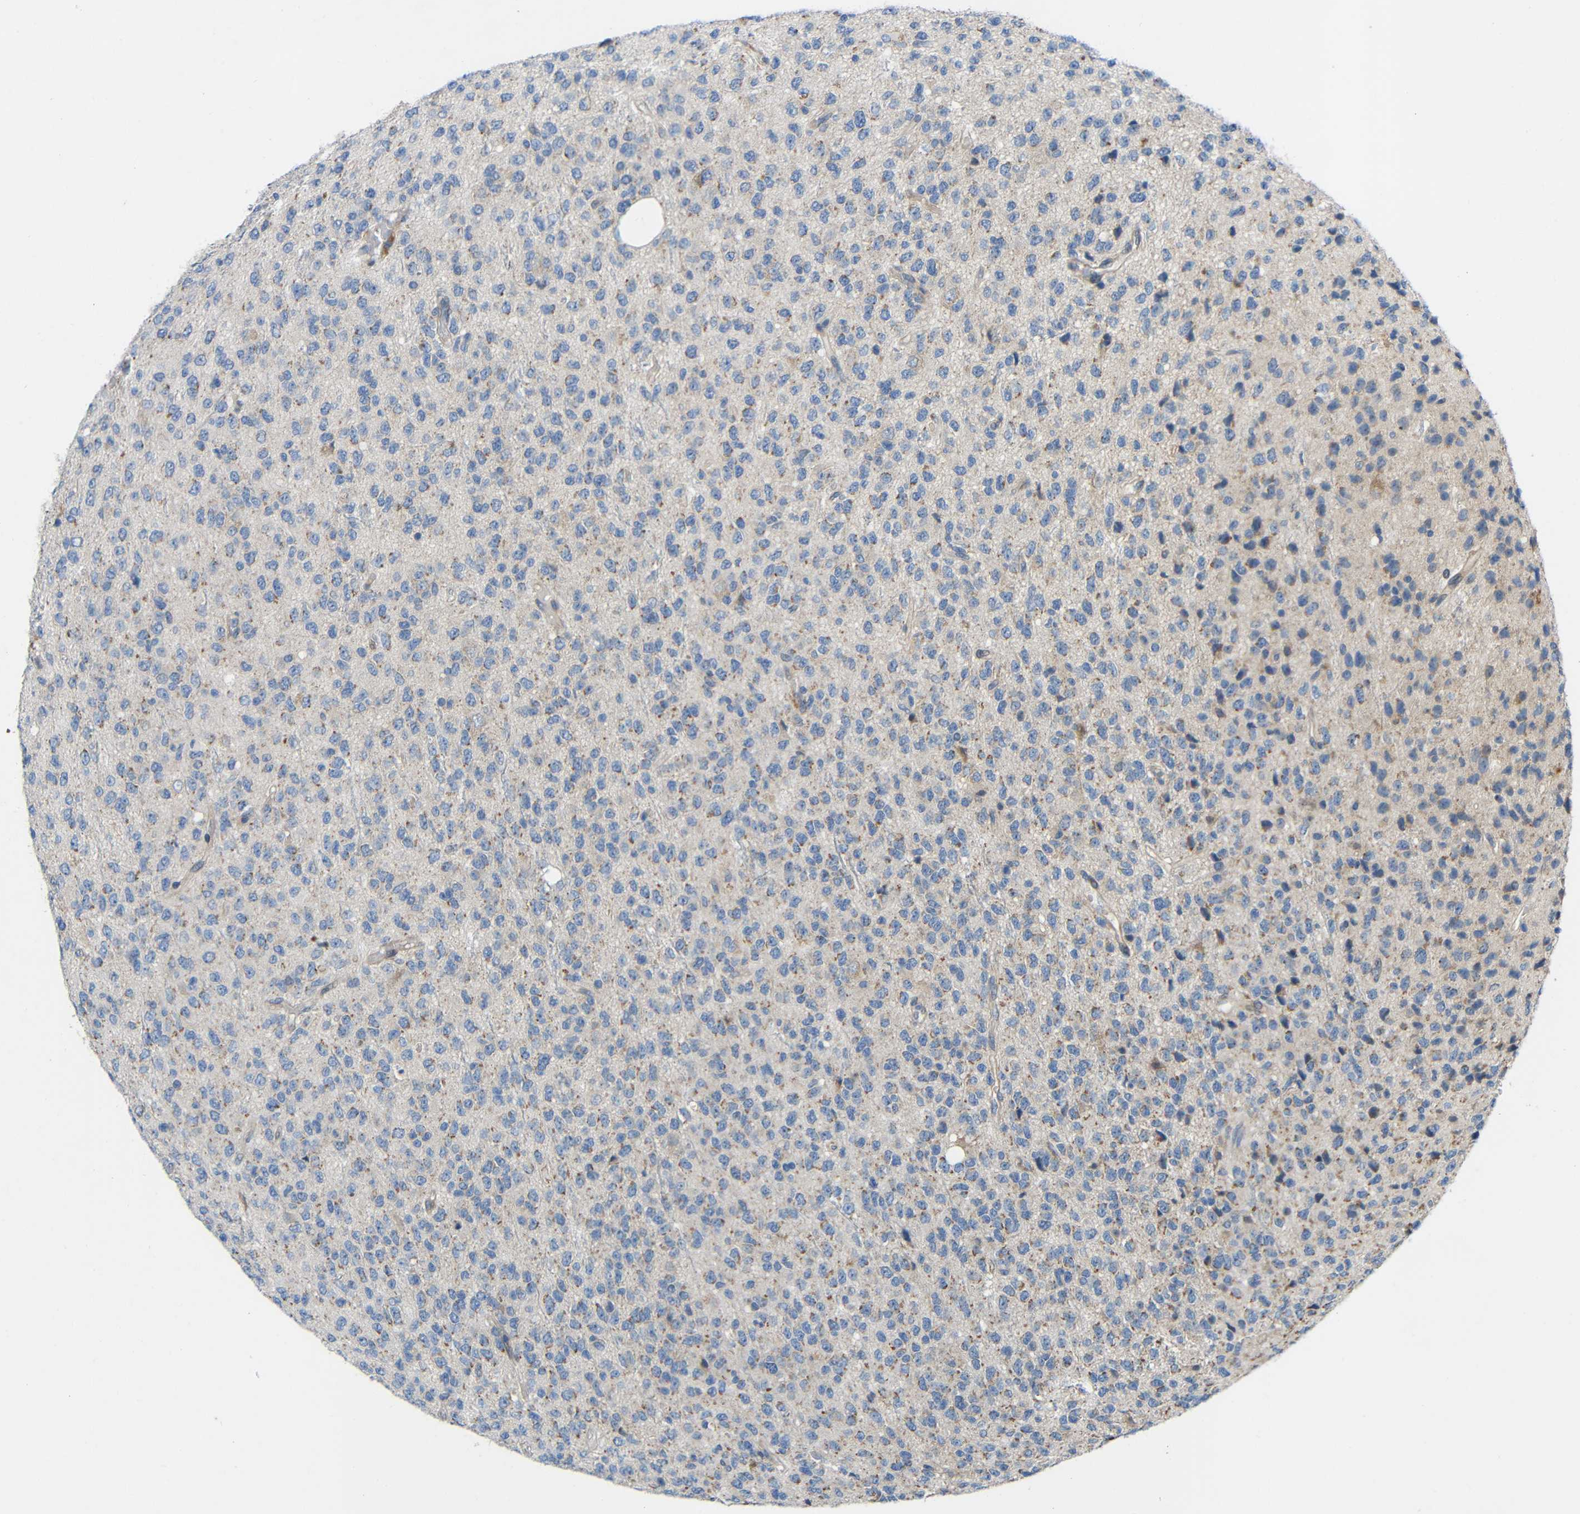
{"staining": {"intensity": "negative", "quantity": "none", "location": "none"}, "tissue": "glioma", "cell_type": "Tumor cells", "image_type": "cancer", "snomed": [{"axis": "morphology", "description": "Glioma, malignant, High grade"}, {"axis": "topography", "description": "pancreas cauda"}], "caption": "IHC of glioma shows no expression in tumor cells. (DAB (3,3'-diaminobenzidine) immunohistochemistry with hematoxylin counter stain).", "gene": "TMEM25", "patient": {"sex": "male", "age": 60}}